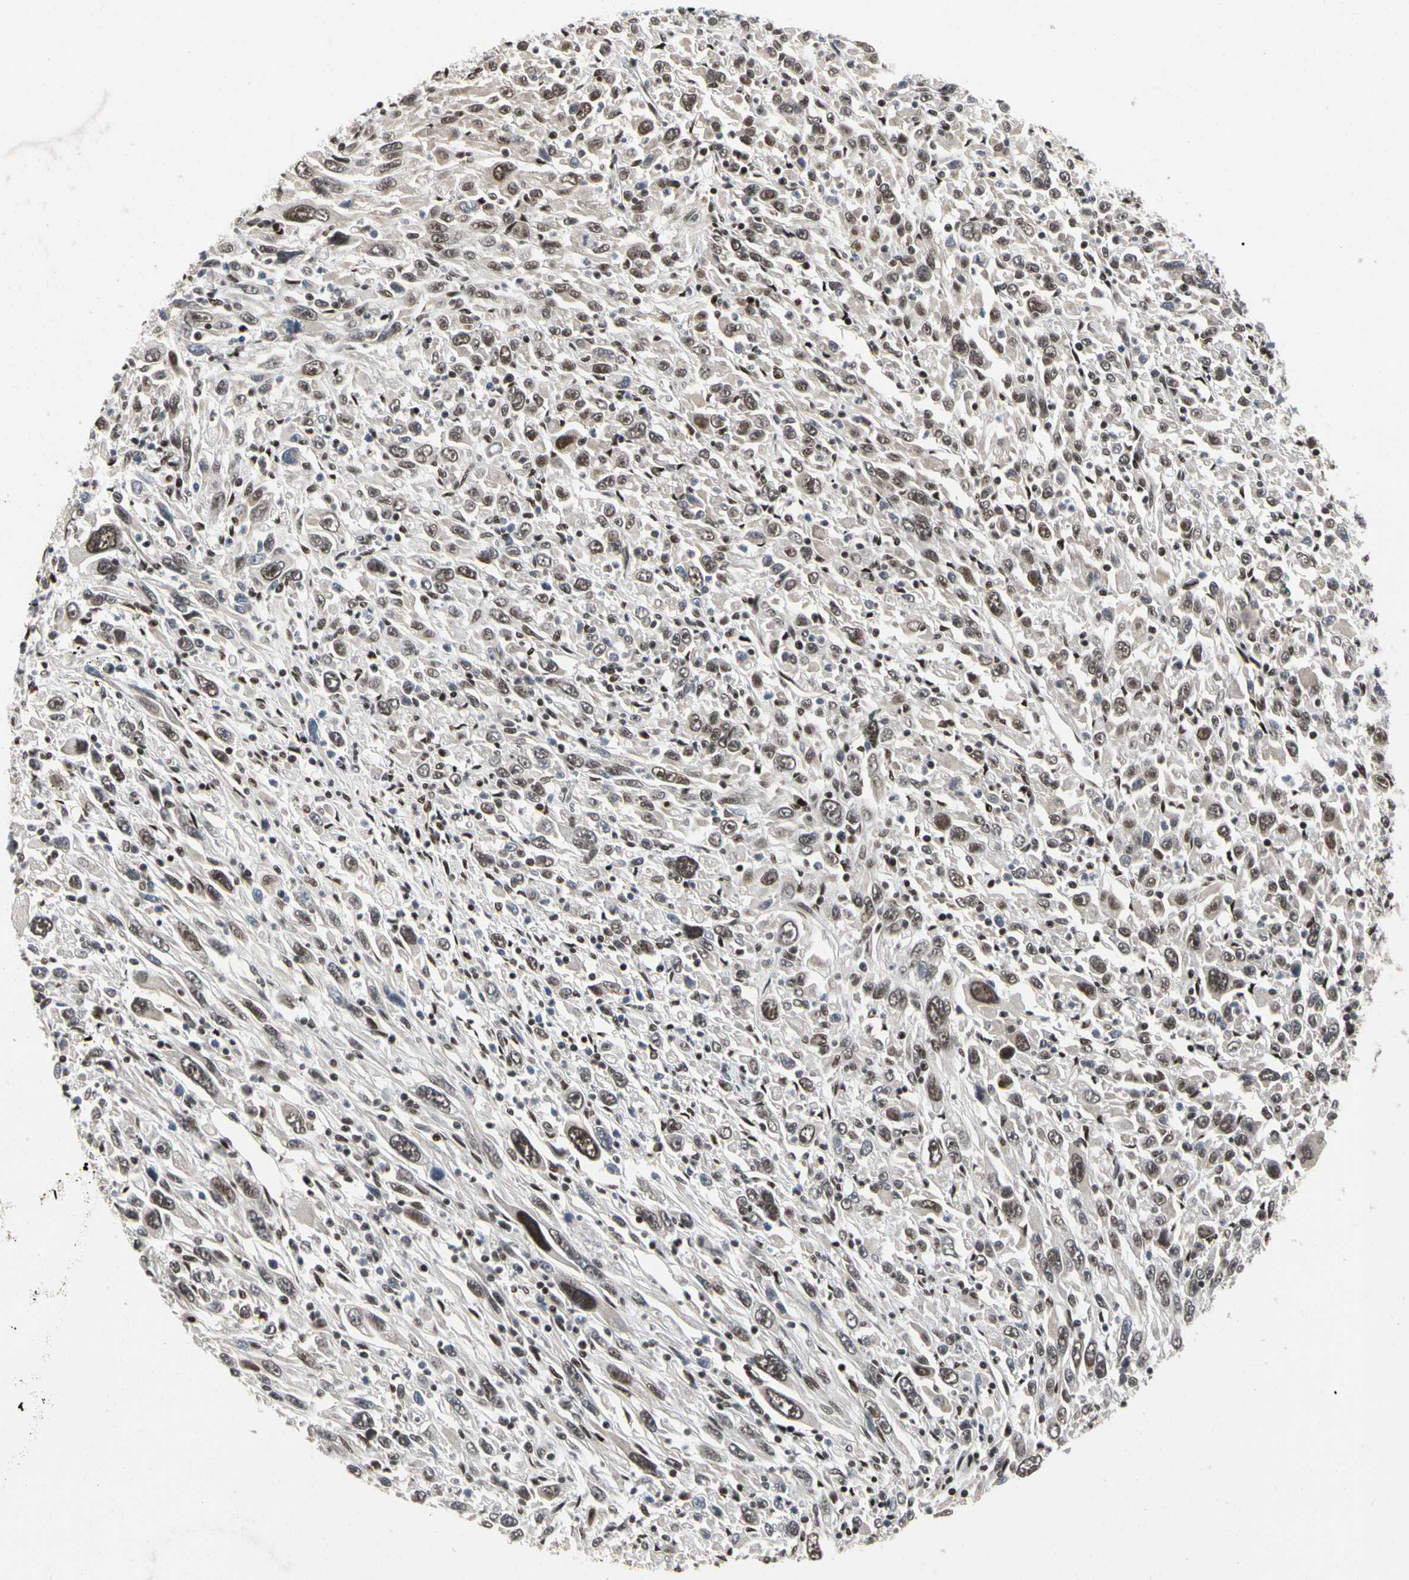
{"staining": {"intensity": "moderate", "quantity": ">75%", "location": "nuclear"}, "tissue": "melanoma", "cell_type": "Tumor cells", "image_type": "cancer", "snomed": [{"axis": "morphology", "description": "Malignant melanoma, Metastatic site"}, {"axis": "topography", "description": "Skin"}], "caption": "This is an image of IHC staining of melanoma, which shows moderate positivity in the nuclear of tumor cells.", "gene": "FAM98B", "patient": {"sex": "female", "age": 56}}